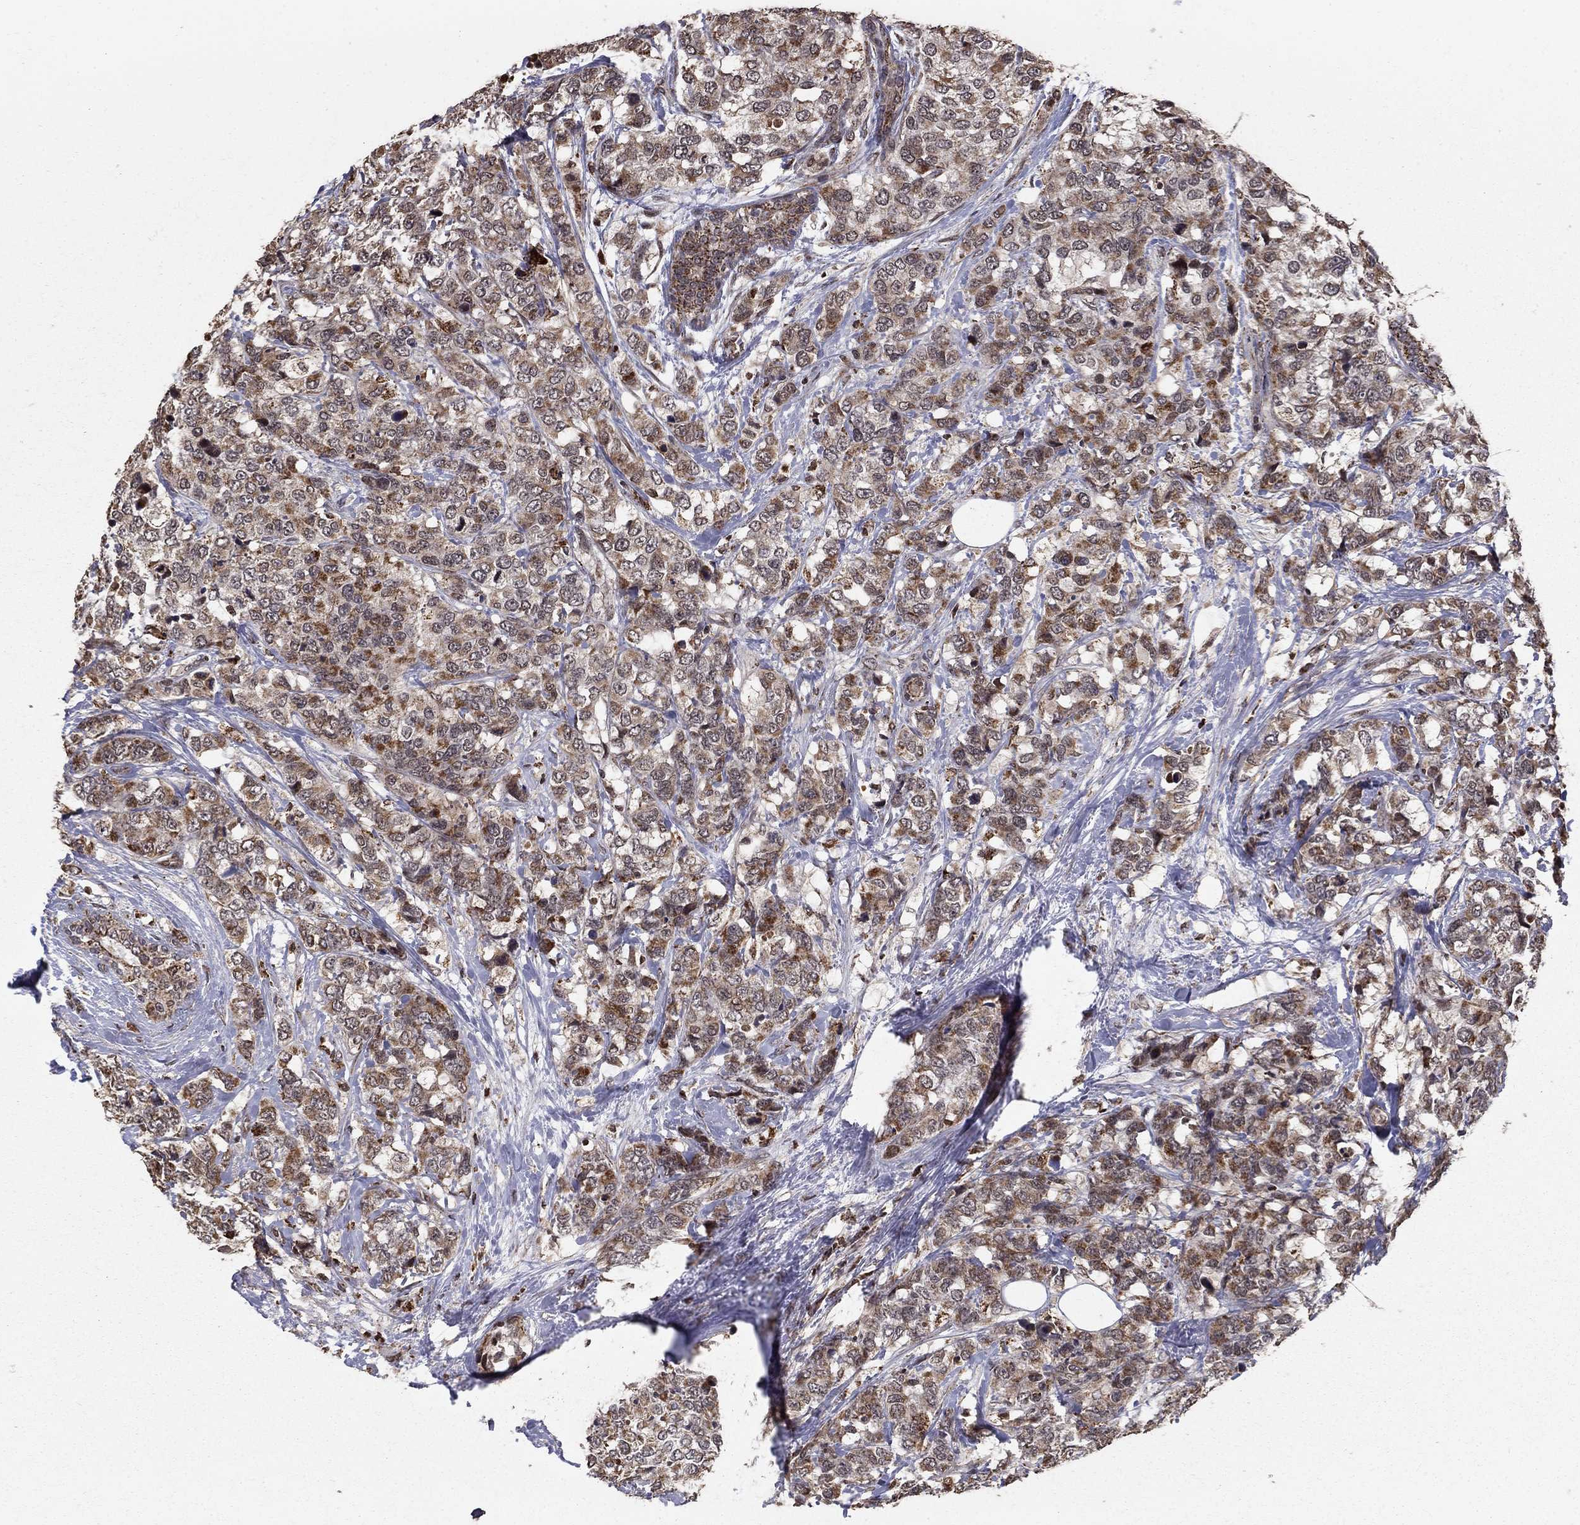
{"staining": {"intensity": "moderate", "quantity": ">75%", "location": "cytoplasmic/membranous"}, "tissue": "breast cancer", "cell_type": "Tumor cells", "image_type": "cancer", "snomed": [{"axis": "morphology", "description": "Lobular carcinoma"}, {"axis": "topography", "description": "Breast"}], "caption": "High-magnification brightfield microscopy of breast cancer stained with DAB (brown) and counterstained with hematoxylin (blue). tumor cells exhibit moderate cytoplasmic/membranous expression is present in about>75% of cells.", "gene": "ACOT13", "patient": {"sex": "female", "age": 59}}